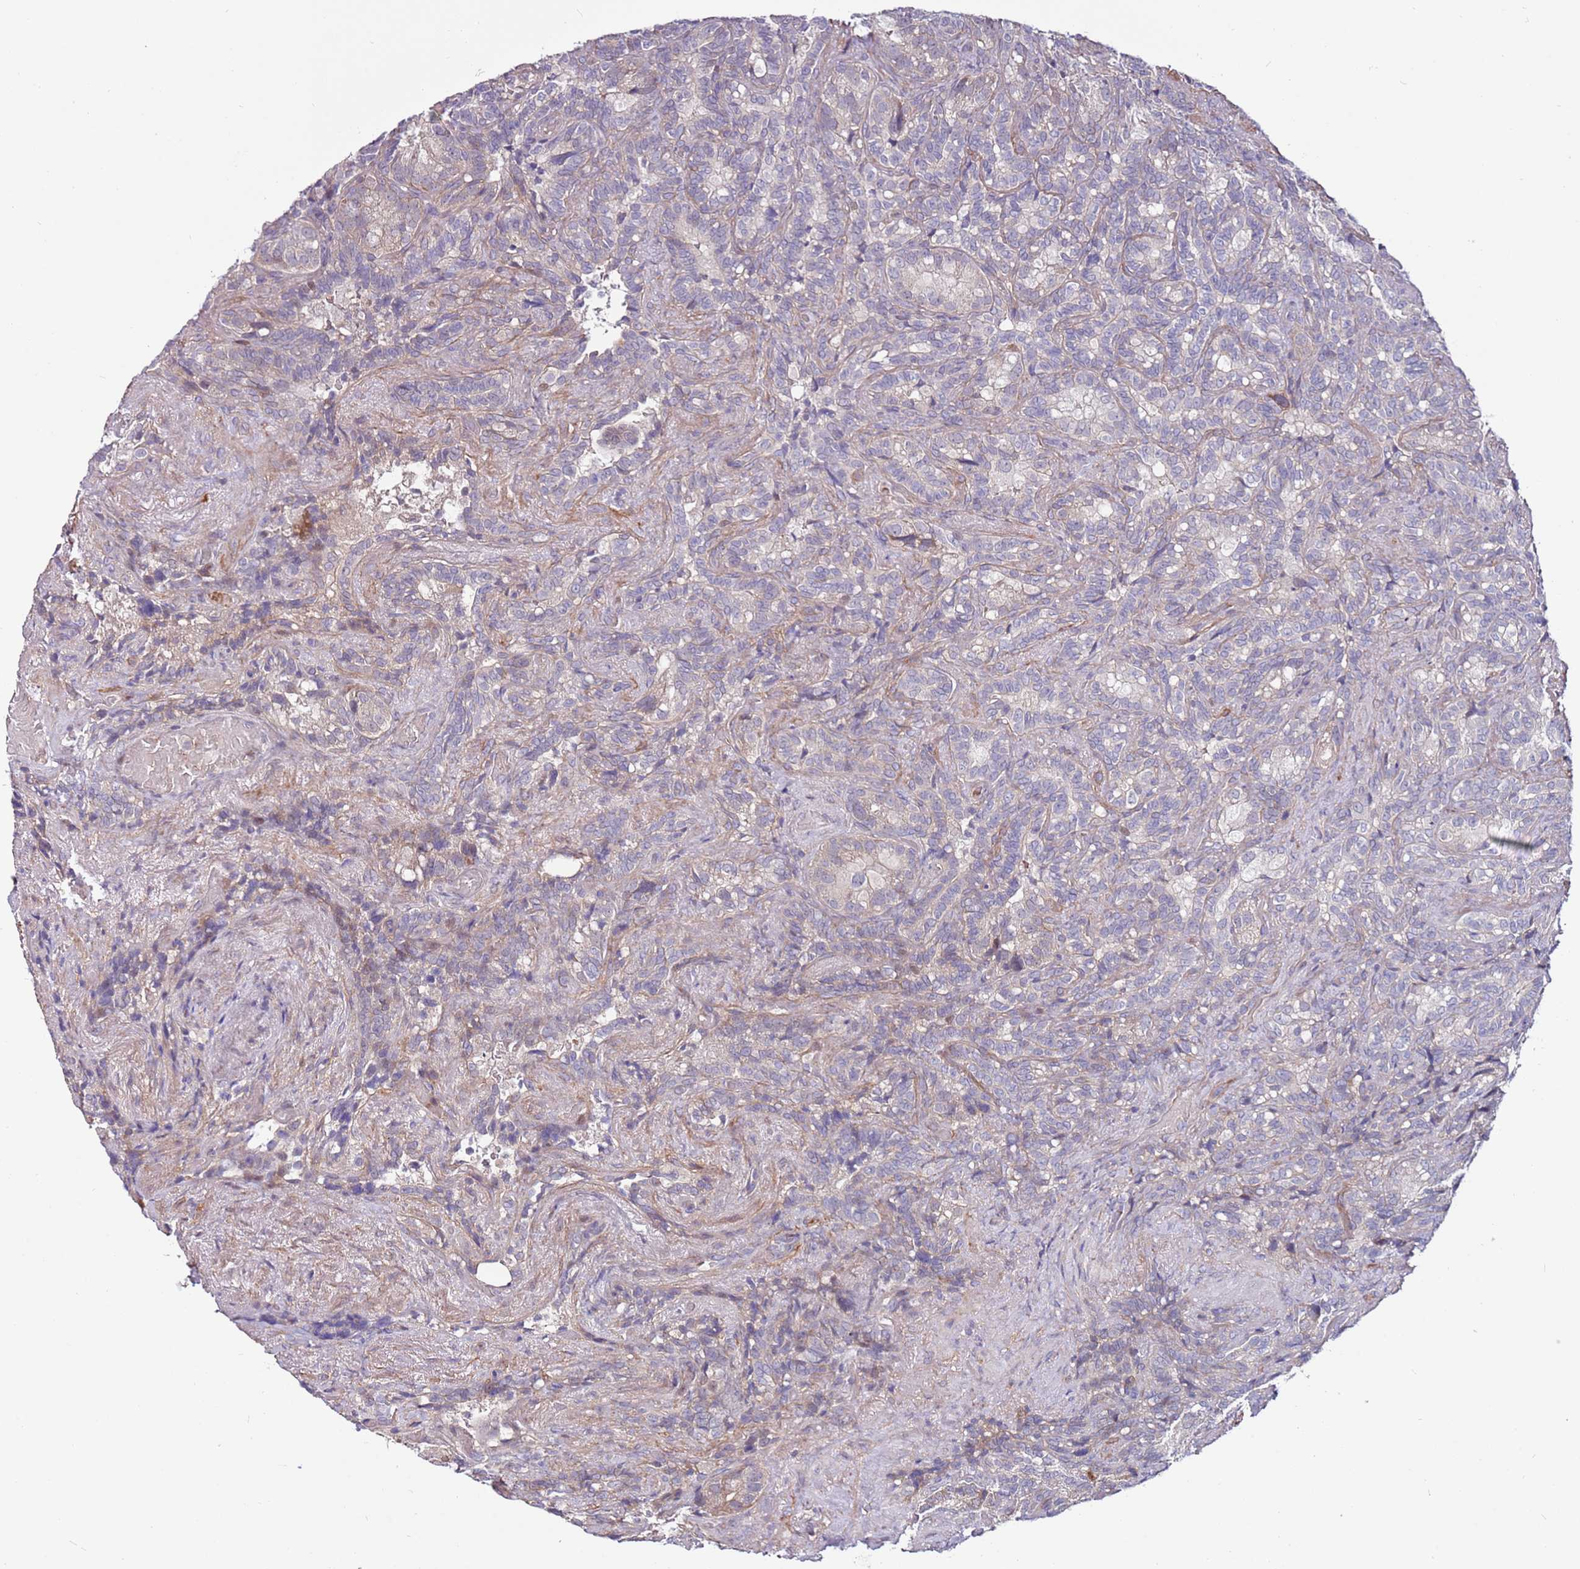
{"staining": {"intensity": "negative", "quantity": "none", "location": "none"}, "tissue": "seminal vesicle", "cell_type": "Glandular cells", "image_type": "normal", "snomed": [{"axis": "morphology", "description": "Normal tissue, NOS"}, {"axis": "topography", "description": "Seminal veicle"}], "caption": "Immunohistochemistry (IHC) image of normal seminal vesicle: human seminal vesicle stained with DAB shows no significant protein staining in glandular cells.", "gene": "MTG2", "patient": {"sex": "male", "age": 62}}